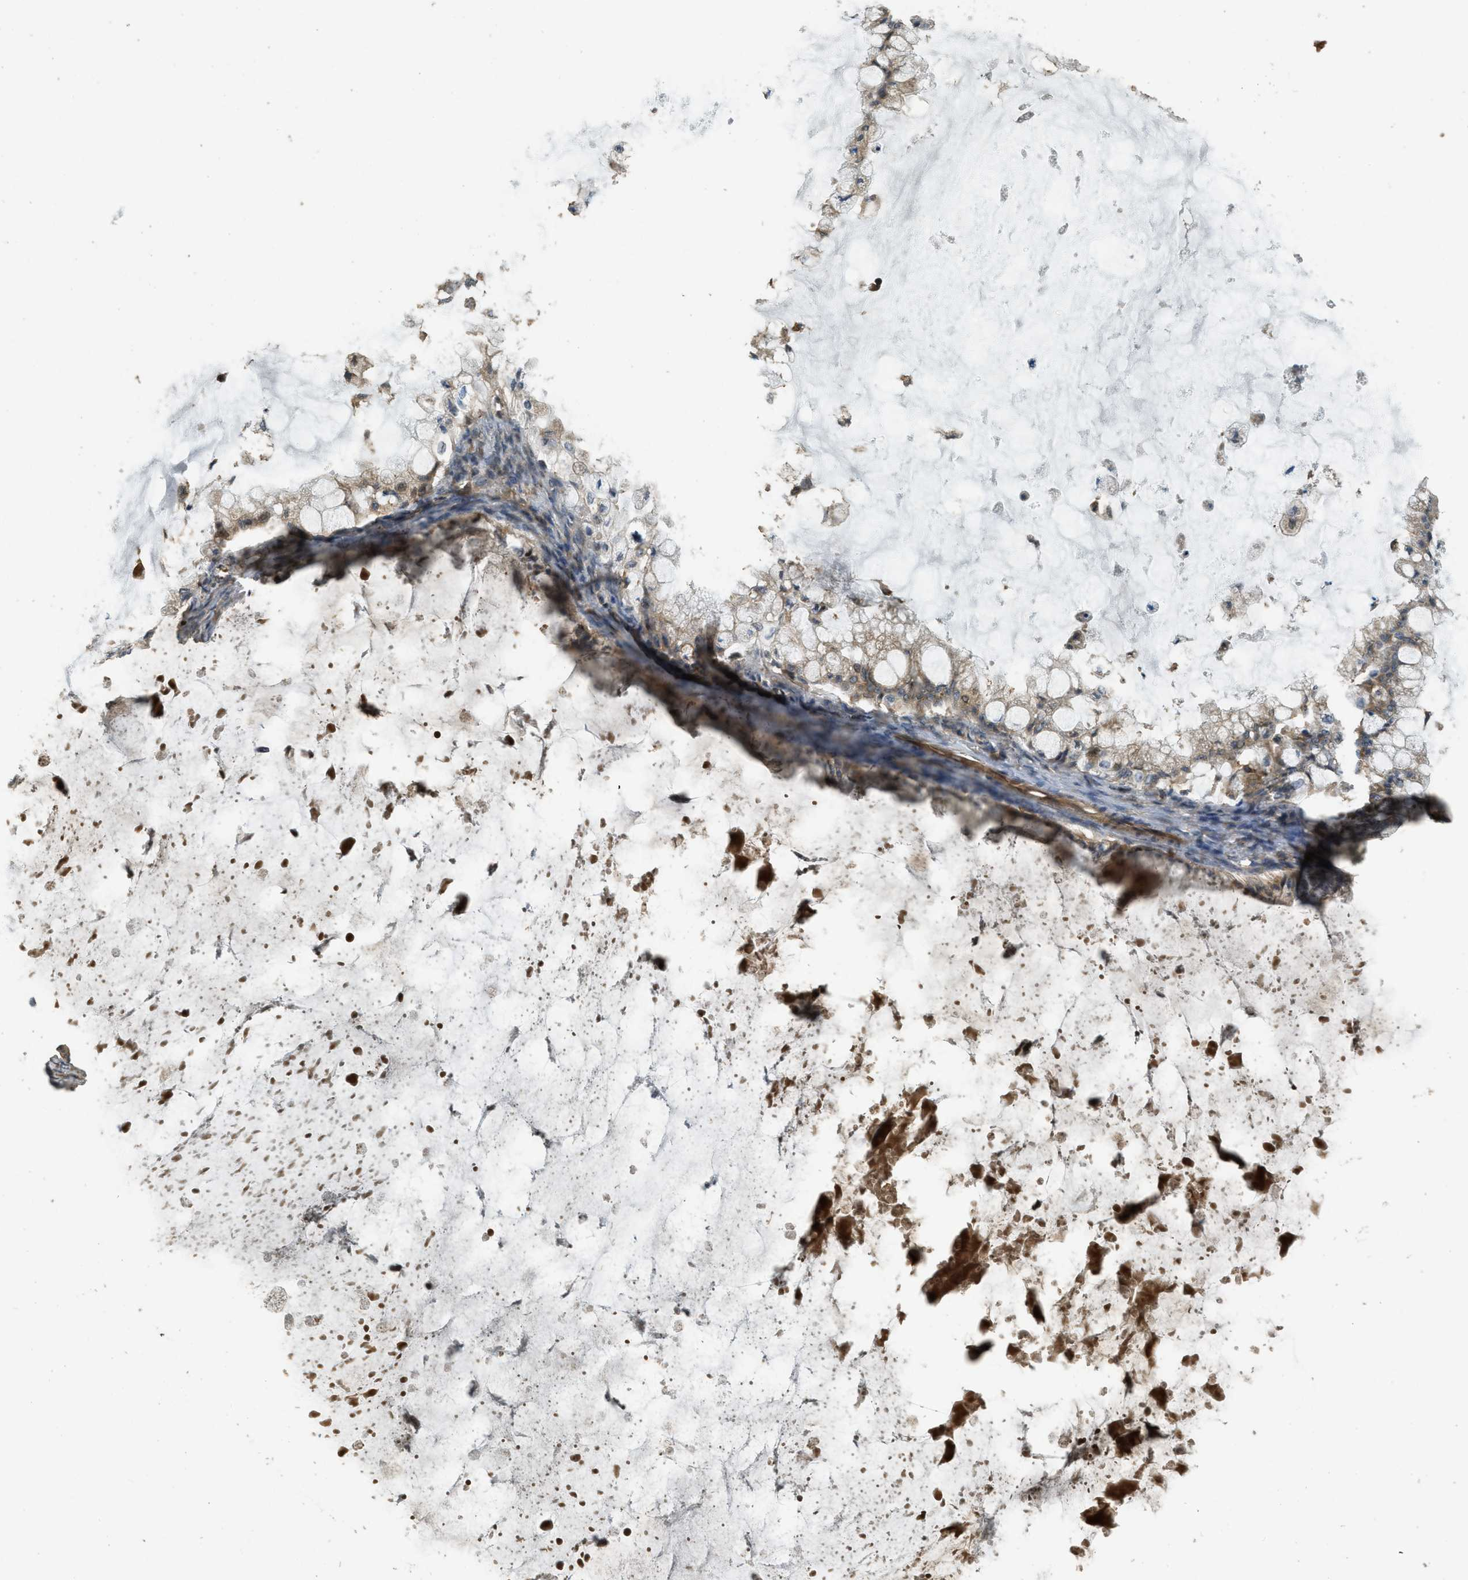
{"staining": {"intensity": "moderate", "quantity": ">75%", "location": "cytoplasmic/membranous"}, "tissue": "ovarian cancer", "cell_type": "Tumor cells", "image_type": "cancer", "snomed": [{"axis": "morphology", "description": "Cystadenocarcinoma, mucinous, NOS"}, {"axis": "topography", "description": "Ovary"}], "caption": "Ovarian cancer stained with a protein marker displays moderate staining in tumor cells.", "gene": "PPP6R3", "patient": {"sex": "female", "age": 57}}